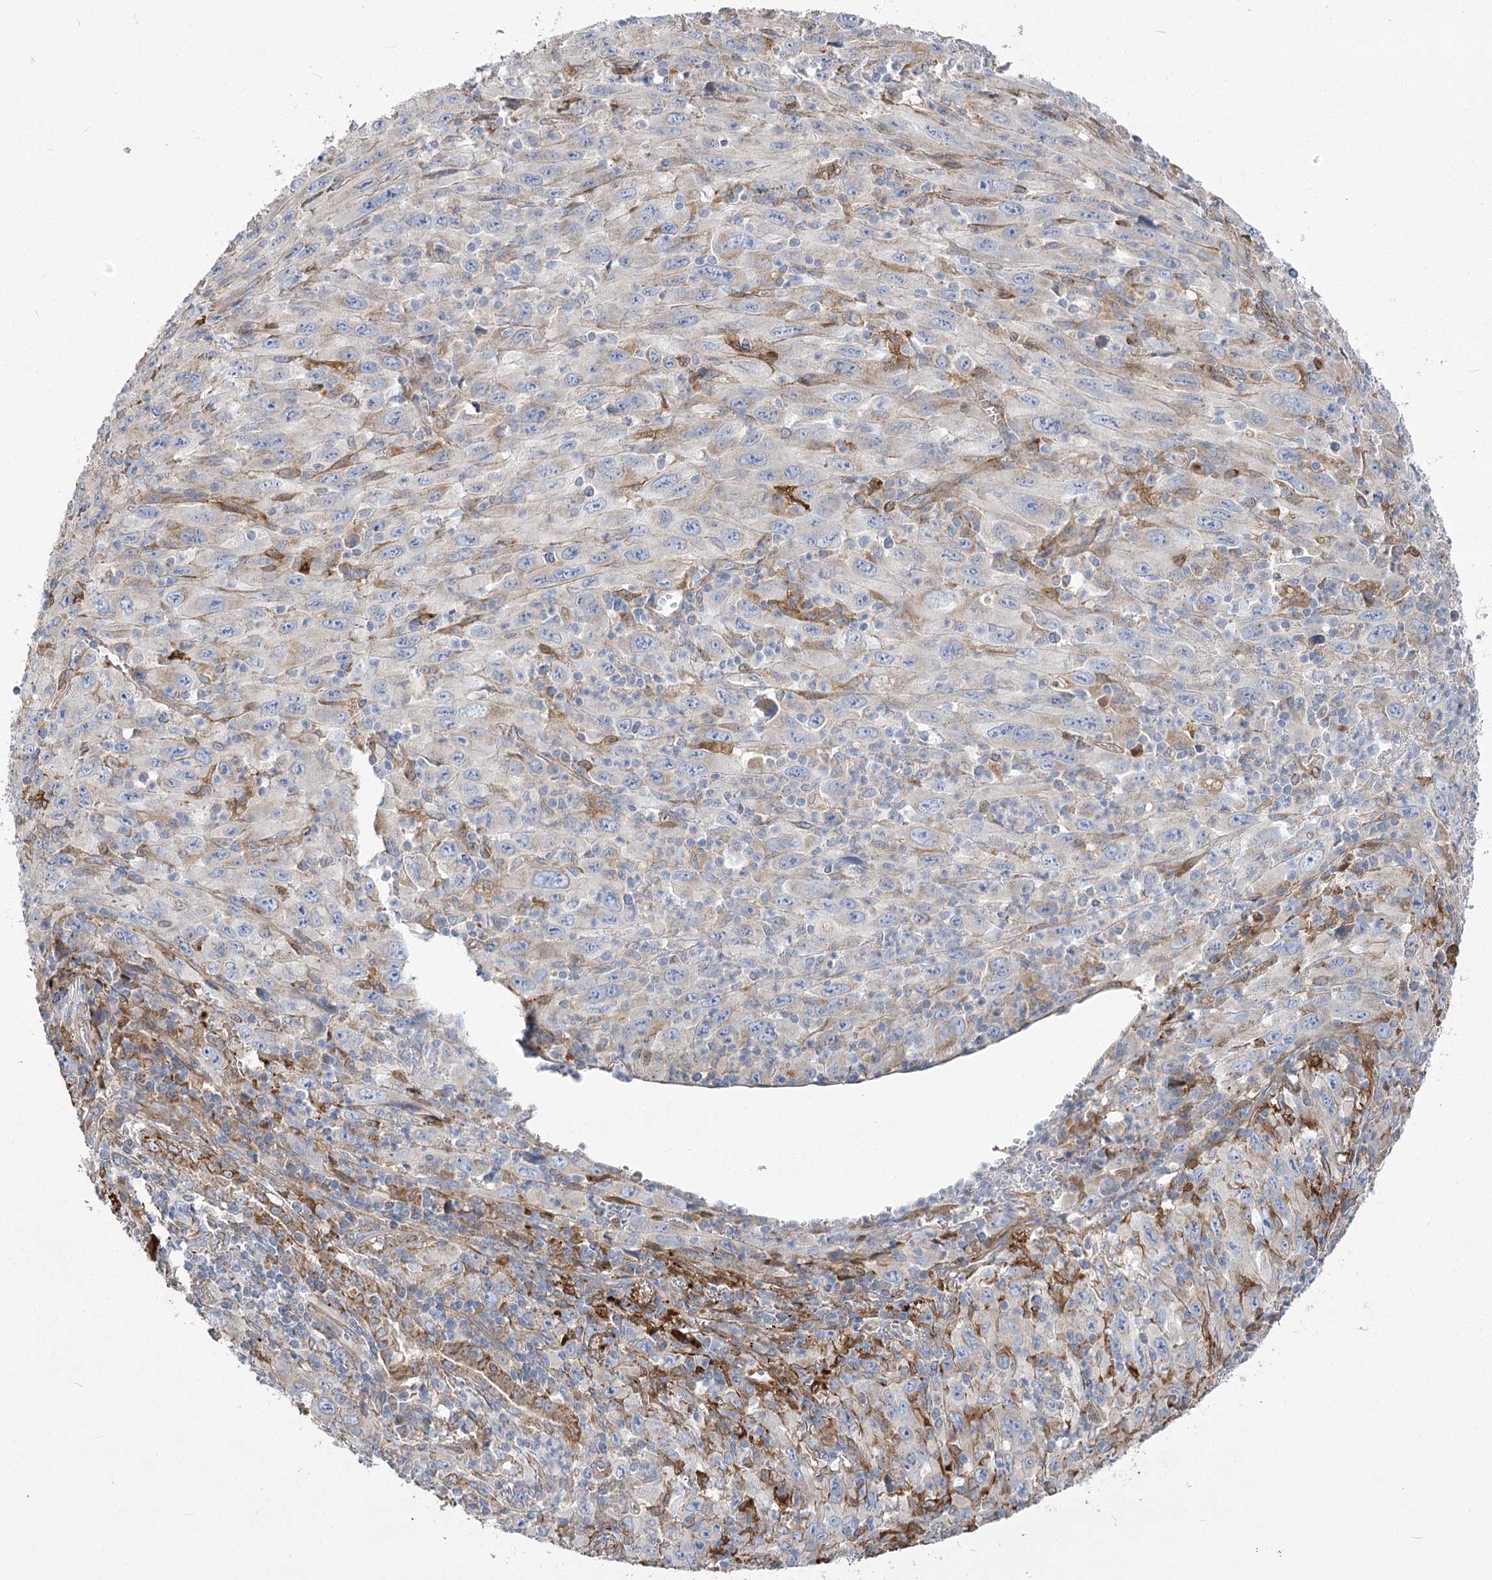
{"staining": {"intensity": "negative", "quantity": "none", "location": "none"}, "tissue": "melanoma", "cell_type": "Tumor cells", "image_type": "cancer", "snomed": [{"axis": "morphology", "description": "Malignant melanoma, Metastatic site"}, {"axis": "topography", "description": "Skin"}], "caption": "Immunohistochemistry image of neoplastic tissue: human melanoma stained with DAB (3,3'-diaminobenzidine) demonstrates no significant protein positivity in tumor cells.", "gene": "RMDN2", "patient": {"sex": "female", "age": 56}}